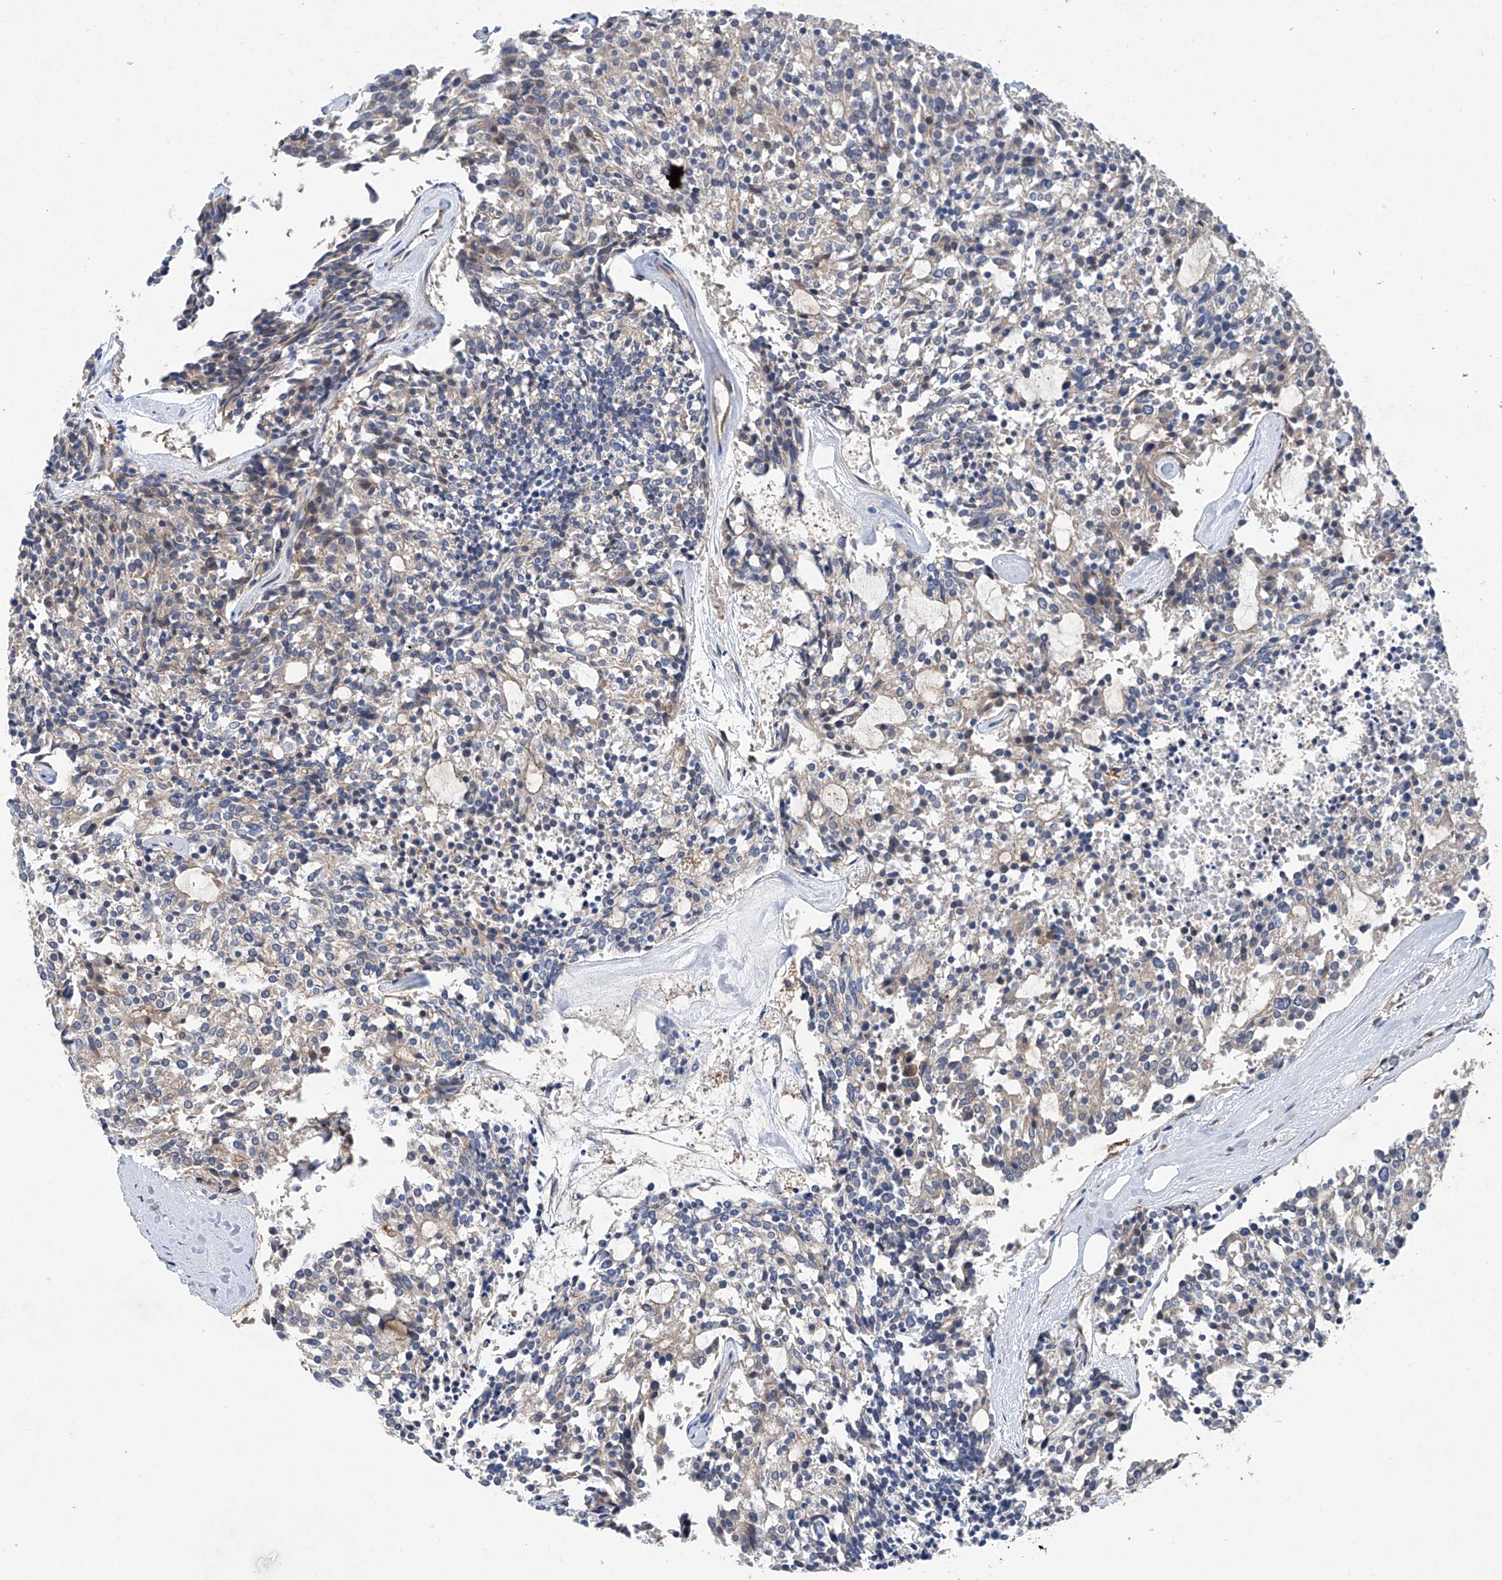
{"staining": {"intensity": "weak", "quantity": "<25%", "location": "cytoplasmic/membranous"}, "tissue": "carcinoid", "cell_type": "Tumor cells", "image_type": "cancer", "snomed": [{"axis": "morphology", "description": "Carcinoid, malignant, NOS"}, {"axis": "topography", "description": "Pancreas"}], "caption": "Human malignant carcinoid stained for a protein using immunohistochemistry (IHC) shows no staining in tumor cells.", "gene": "TRIM38", "patient": {"sex": "female", "age": 54}}